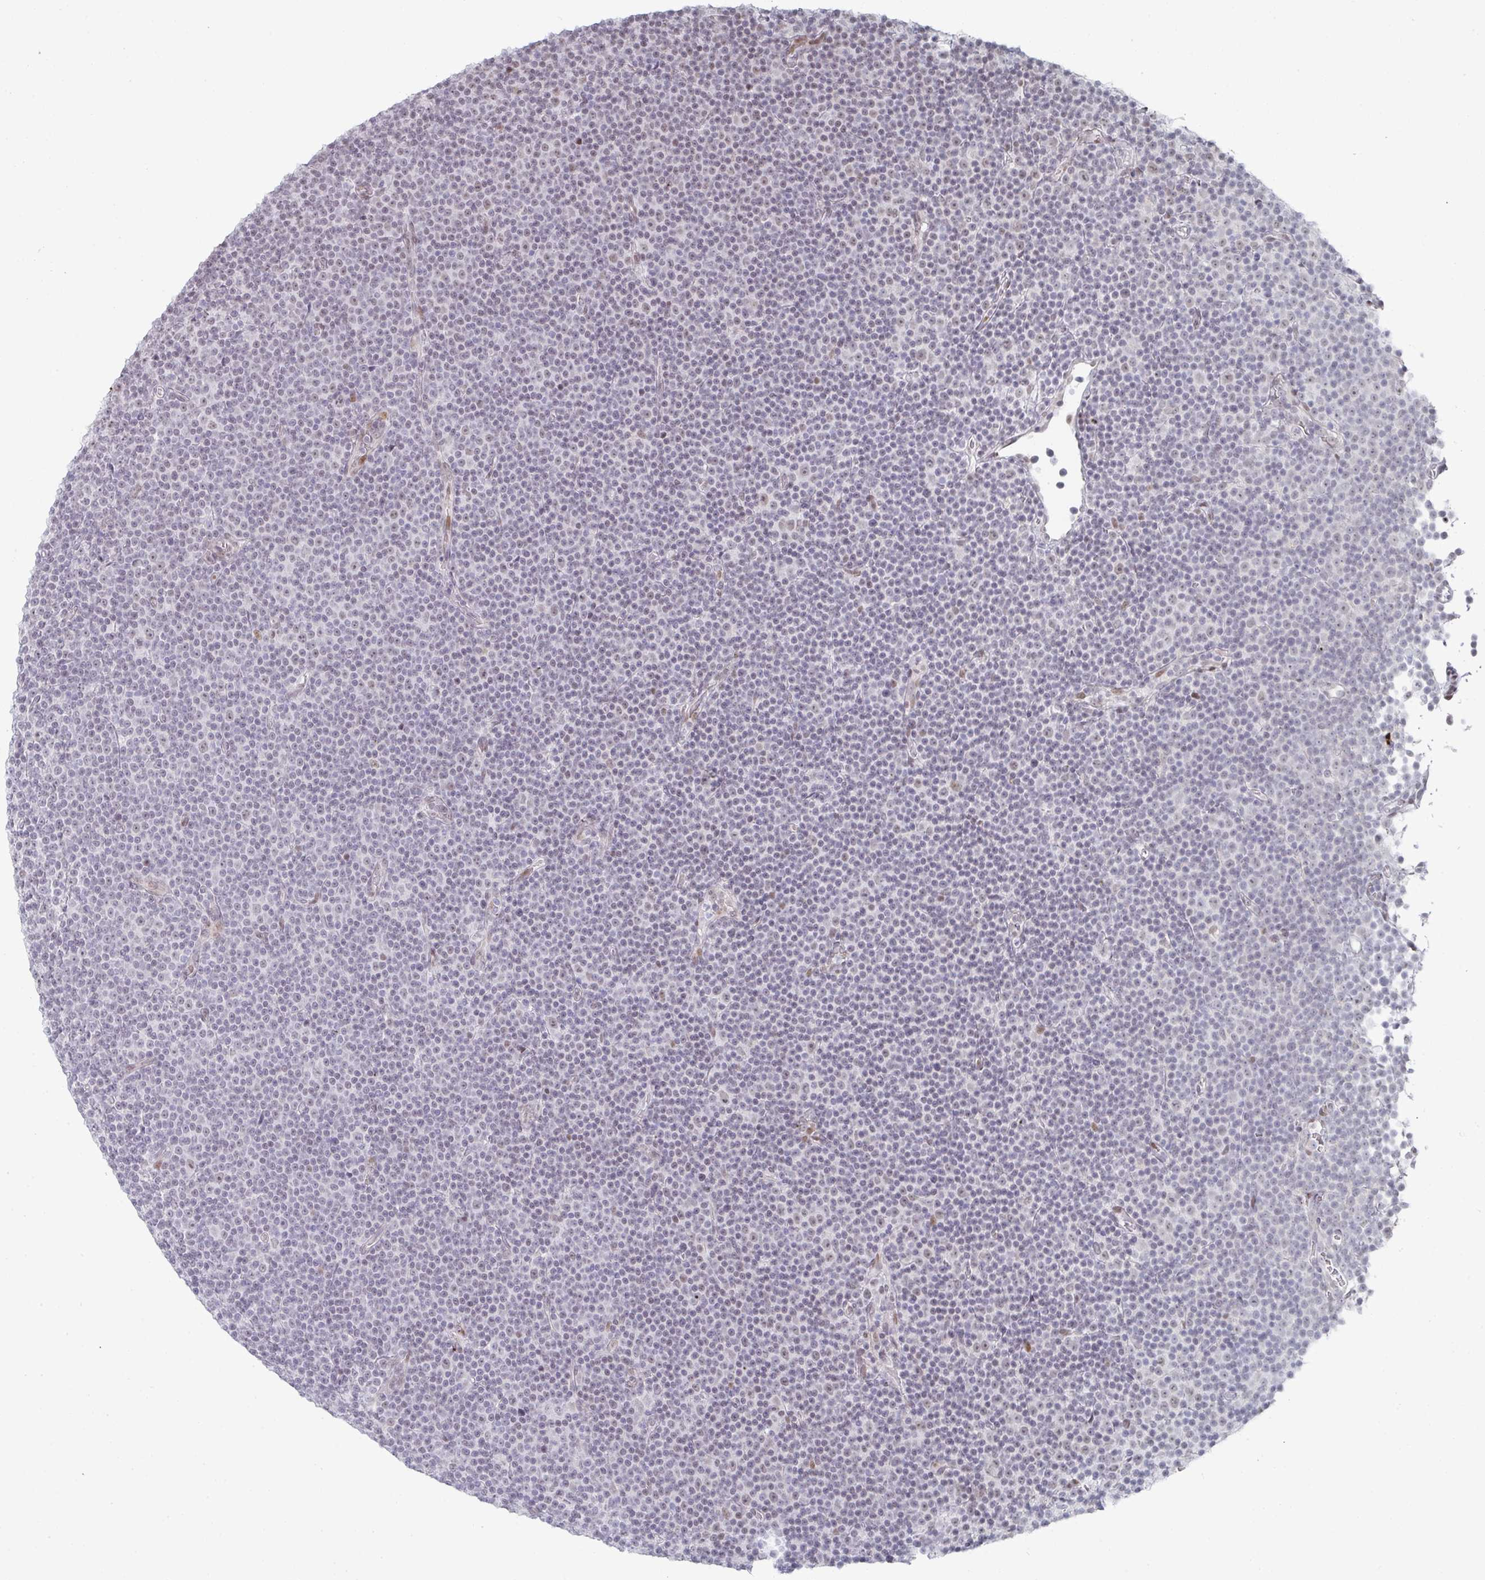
{"staining": {"intensity": "negative", "quantity": "none", "location": "none"}, "tissue": "lymphoma", "cell_type": "Tumor cells", "image_type": "cancer", "snomed": [{"axis": "morphology", "description": "Malignant lymphoma, non-Hodgkin's type, Low grade"}, {"axis": "topography", "description": "Lymph node"}], "caption": "This is an IHC micrograph of human lymphoma. There is no staining in tumor cells.", "gene": "POU2AF2", "patient": {"sex": "female", "age": 67}}